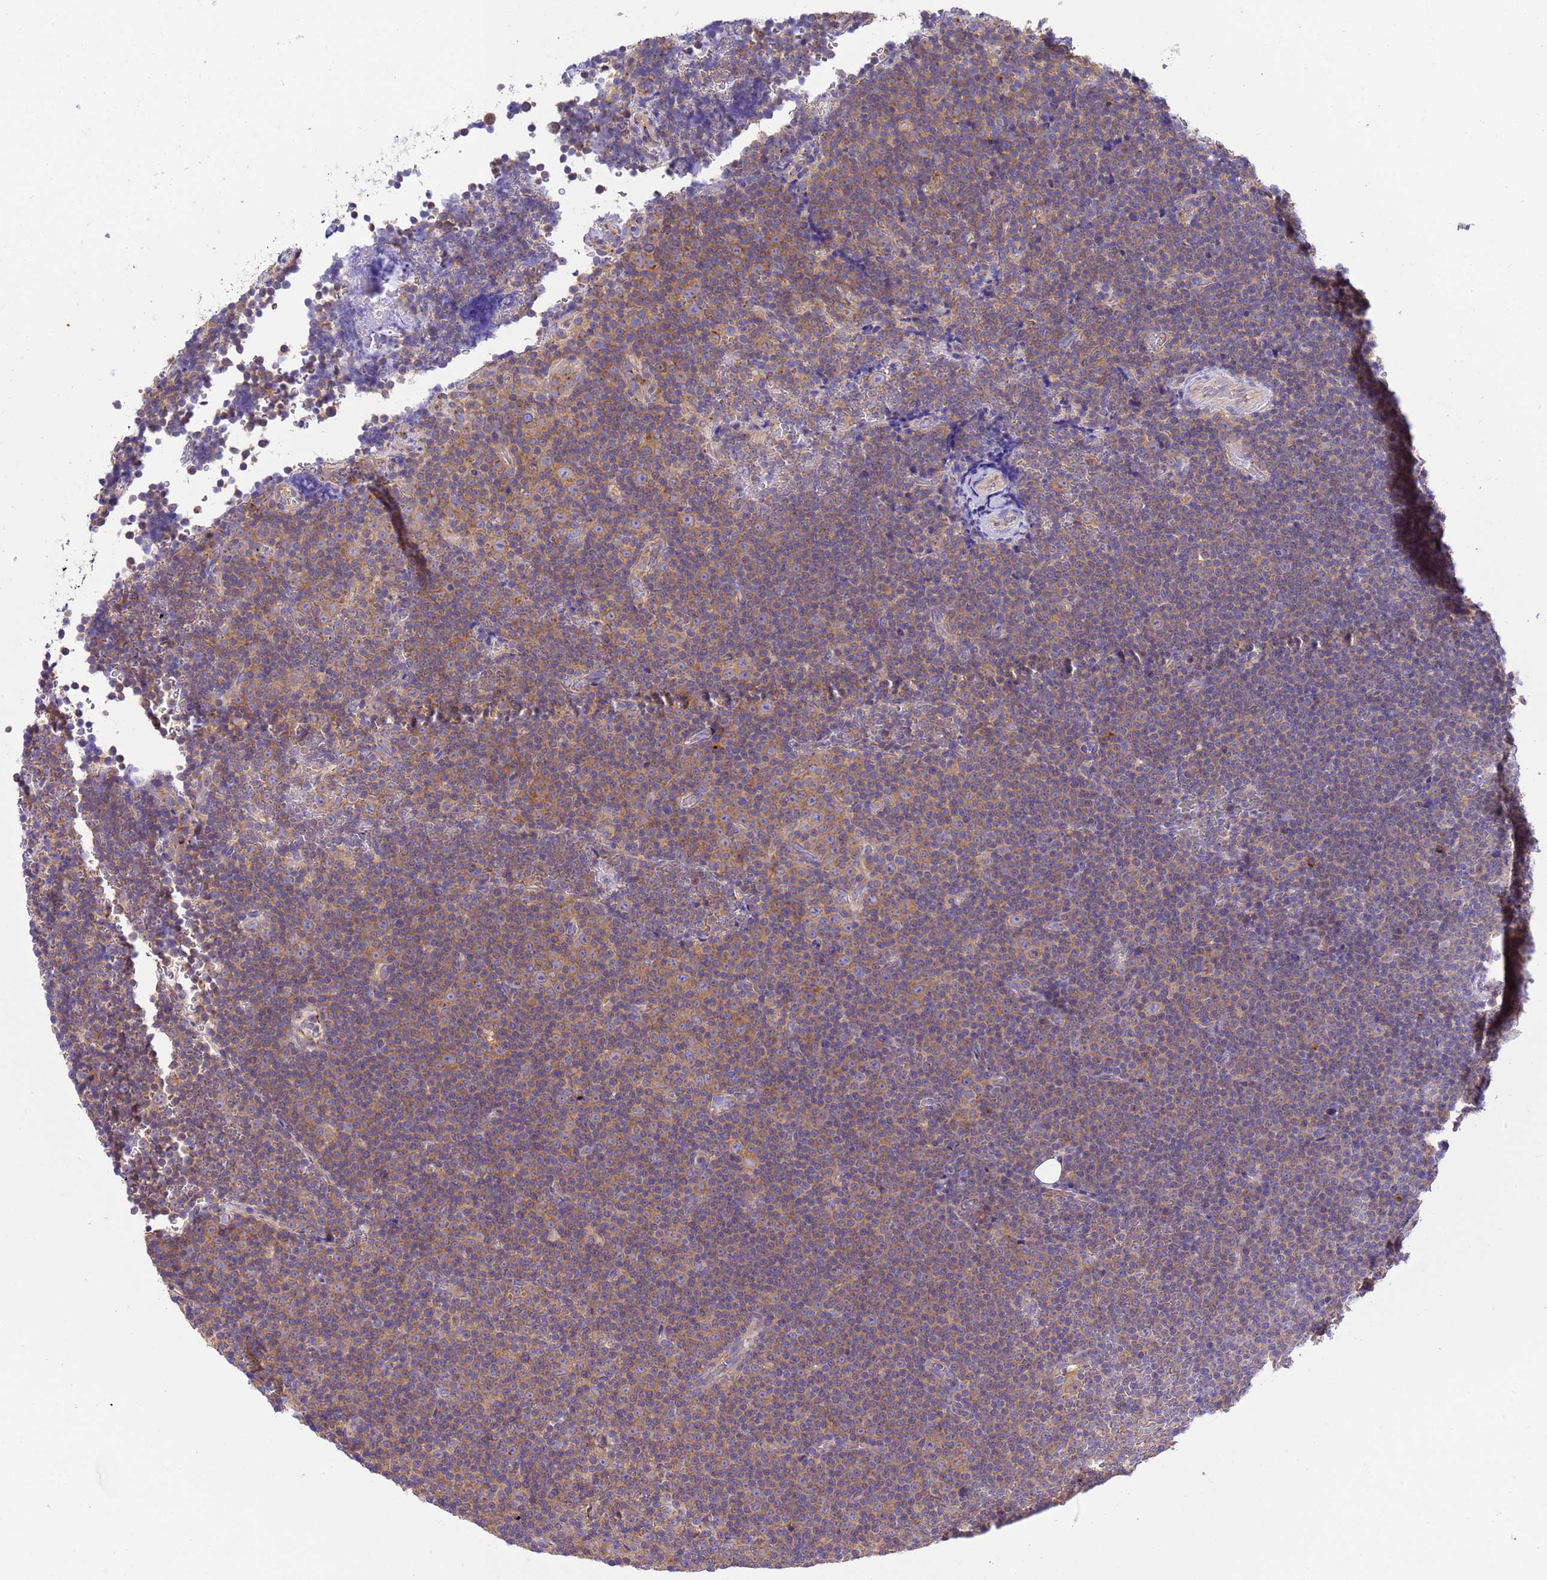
{"staining": {"intensity": "moderate", "quantity": ">75%", "location": "cytoplasmic/membranous"}, "tissue": "lymphoma", "cell_type": "Tumor cells", "image_type": "cancer", "snomed": [{"axis": "morphology", "description": "Malignant lymphoma, non-Hodgkin's type, Low grade"}, {"axis": "topography", "description": "Lymph node"}], "caption": "Brown immunohistochemical staining in human lymphoma demonstrates moderate cytoplasmic/membranous expression in approximately >75% of tumor cells. Using DAB (3,3'-diaminobenzidine) (brown) and hematoxylin (blue) stains, captured at high magnification using brightfield microscopy.", "gene": "ANAPC1", "patient": {"sex": "female", "age": 67}}